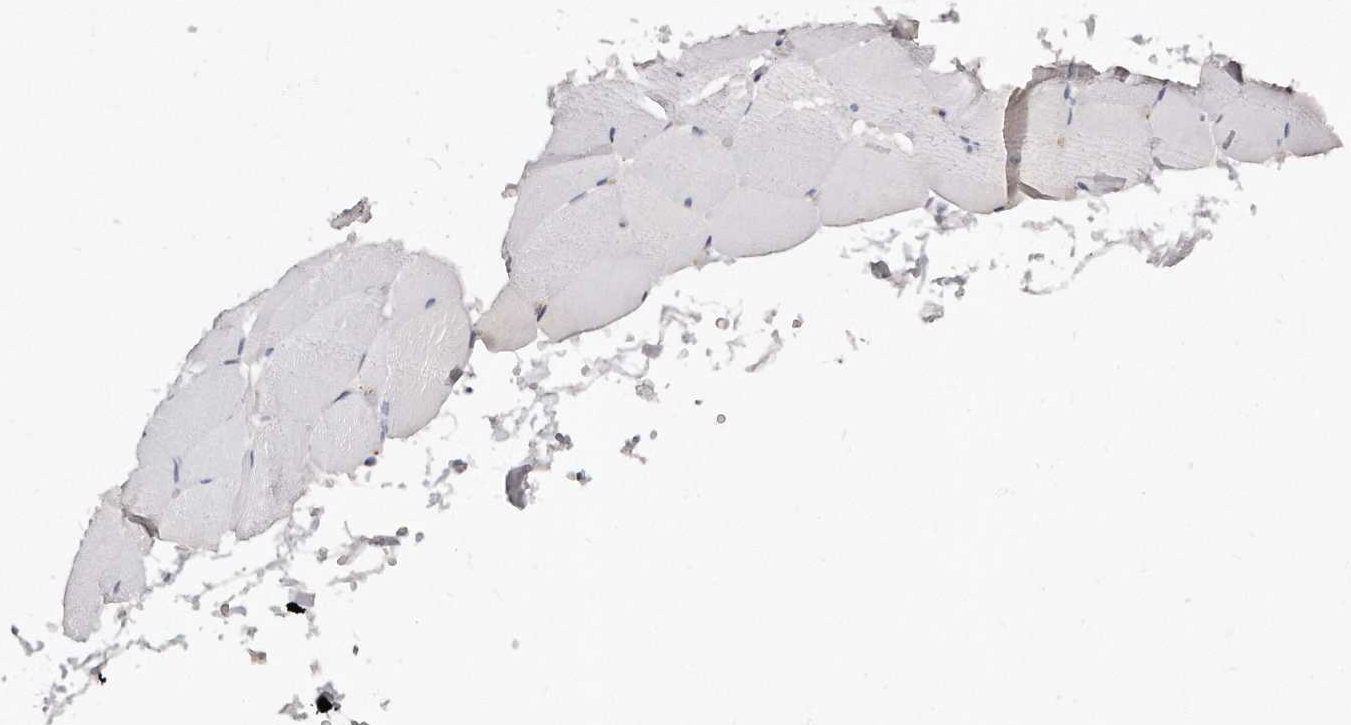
{"staining": {"intensity": "negative", "quantity": "none", "location": "none"}, "tissue": "skeletal muscle", "cell_type": "Myocytes", "image_type": "normal", "snomed": [{"axis": "morphology", "description": "Normal tissue, NOS"}, {"axis": "topography", "description": "Skeletal muscle"}, {"axis": "topography", "description": "Parathyroid gland"}], "caption": "An immunohistochemistry histopathology image of benign skeletal muscle is shown. There is no staining in myocytes of skeletal muscle. (Brightfield microscopy of DAB immunohistochemistry at high magnification).", "gene": "LMOD1", "patient": {"sex": "female", "age": 37}}